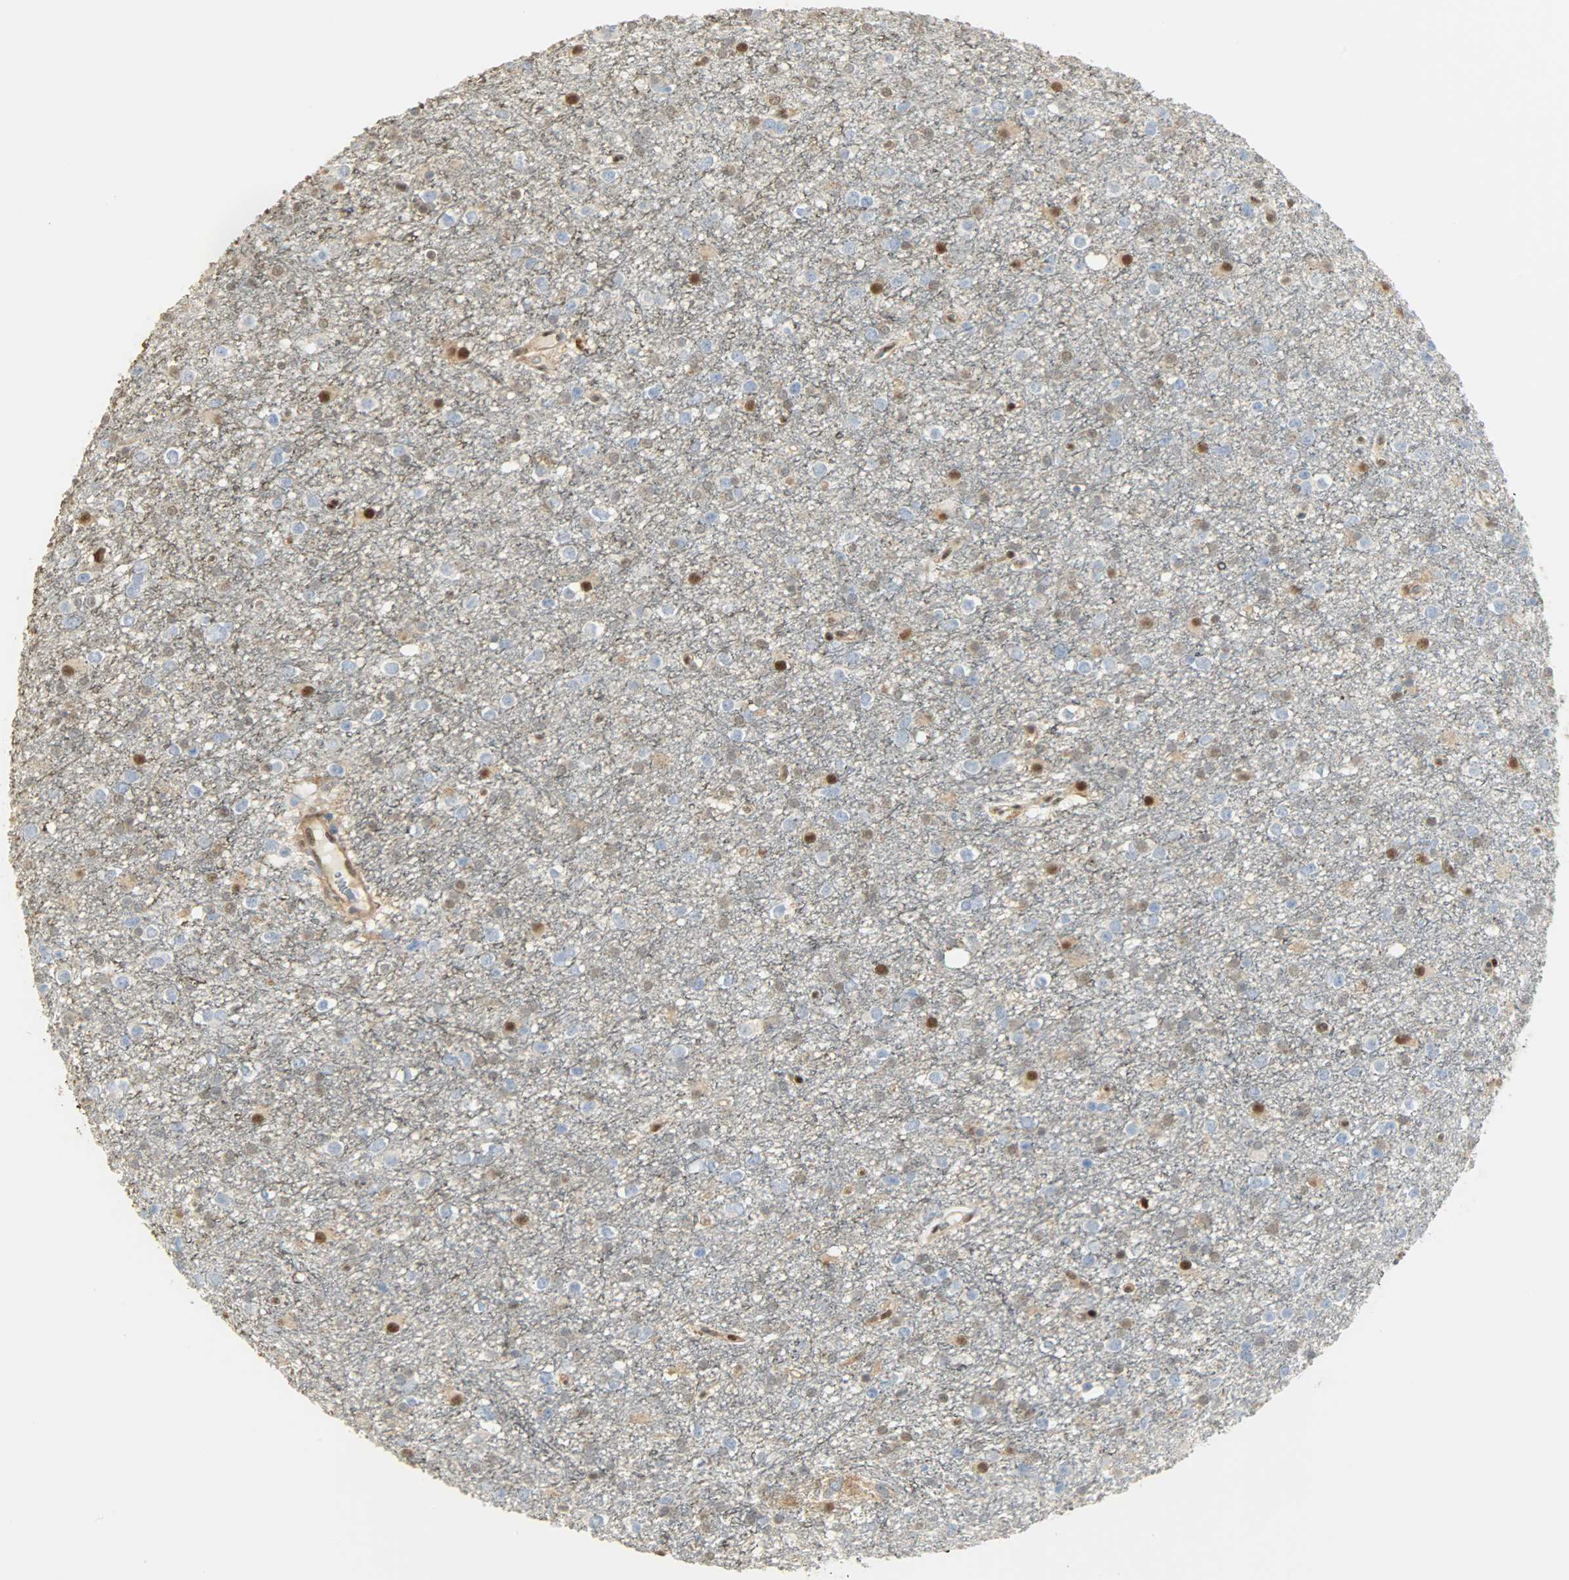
{"staining": {"intensity": "moderate", "quantity": "<25%", "location": "nuclear"}, "tissue": "glioma", "cell_type": "Tumor cells", "image_type": "cancer", "snomed": [{"axis": "morphology", "description": "Glioma, malignant, Low grade"}, {"axis": "topography", "description": "Brain"}], "caption": "Glioma was stained to show a protein in brown. There is low levels of moderate nuclear positivity in approximately <25% of tumor cells.", "gene": "NPEPL1", "patient": {"sex": "male", "age": 42}}